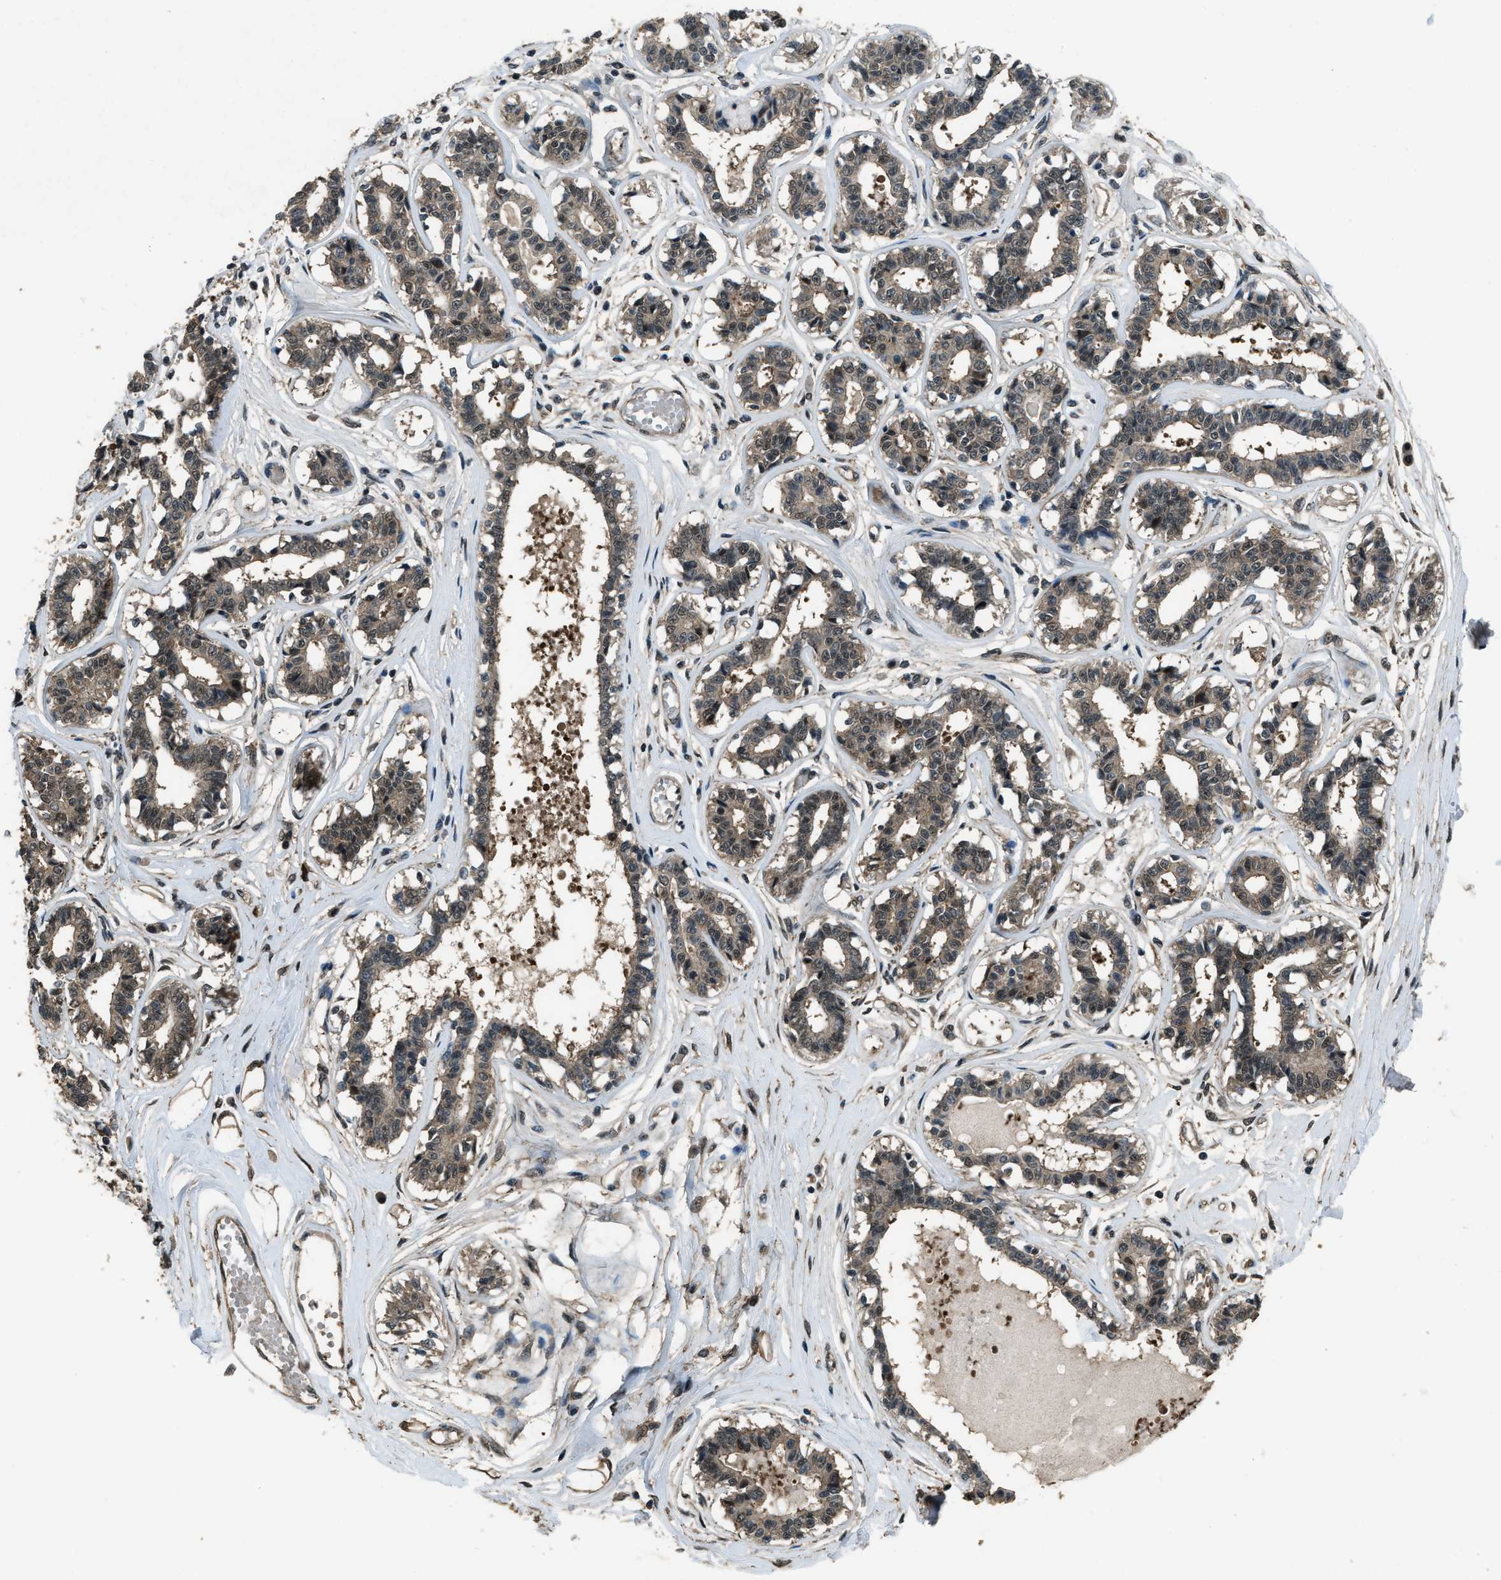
{"staining": {"intensity": "moderate", "quantity": ">75%", "location": "cytoplasmic/membranous"}, "tissue": "breast", "cell_type": "Adipocytes", "image_type": "normal", "snomed": [{"axis": "morphology", "description": "Normal tissue, NOS"}, {"axis": "topography", "description": "Breast"}], "caption": "IHC histopathology image of normal breast: human breast stained using IHC displays medium levels of moderate protein expression localized specifically in the cytoplasmic/membranous of adipocytes, appearing as a cytoplasmic/membranous brown color.", "gene": "NUDCD3", "patient": {"sex": "female", "age": 45}}